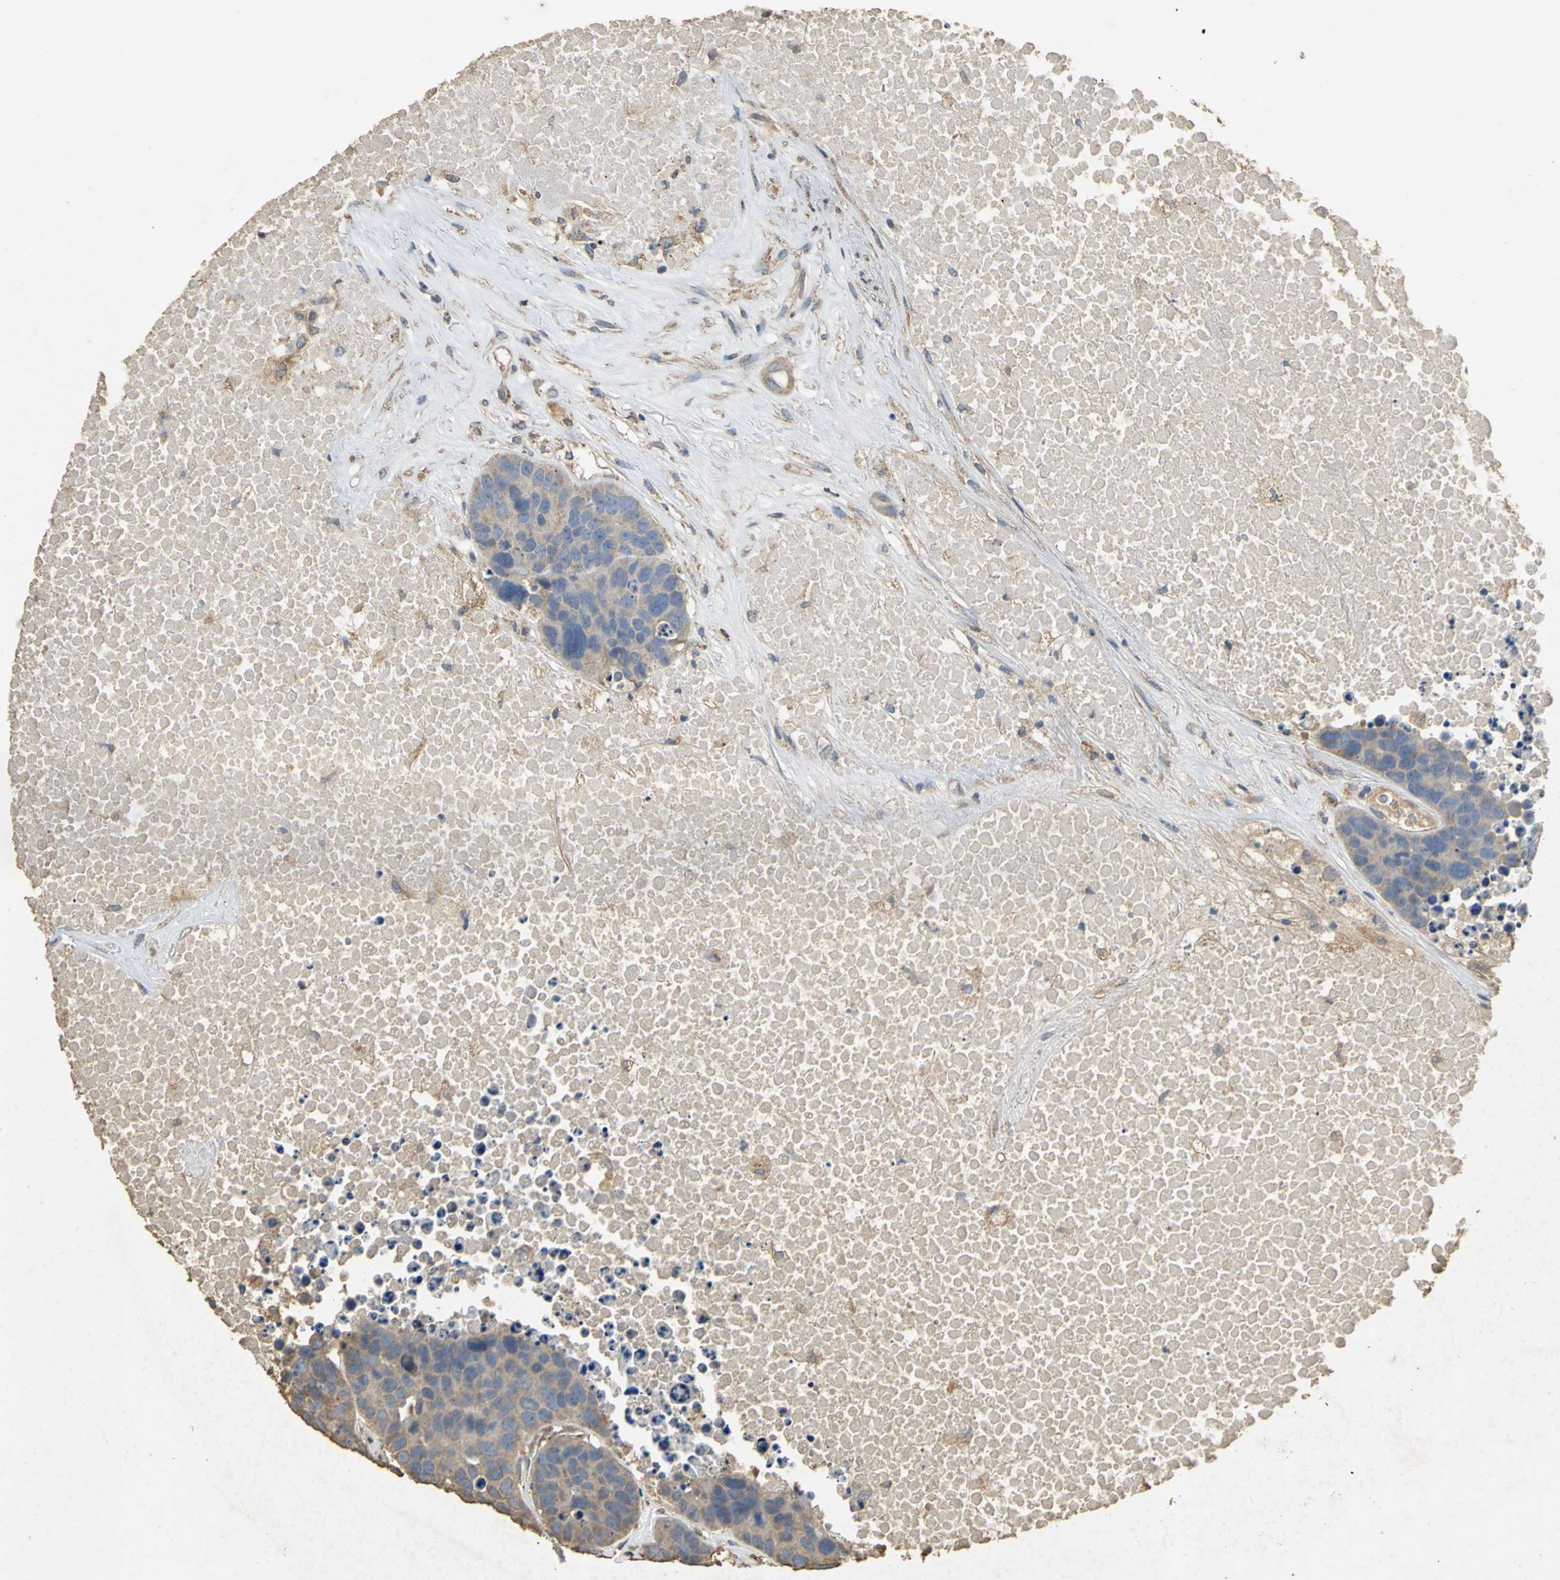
{"staining": {"intensity": "weak", "quantity": ">75%", "location": "cytoplasmic/membranous"}, "tissue": "carcinoid", "cell_type": "Tumor cells", "image_type": "cancer", "snomed": [{"axis": "morphology", "description": "Carcinoid, malignant, NOS"}, {"axis": "topography", "description": "Lung"}], "caption": "This histopathology image exhibits carcinoid stained with IHC to label a protein in brown. The cytoplasmic/membranous of tumor cells show weak positivity for the protein. Nuclei are counter-stained blue.", "gene": "ACSL4", "patient": {"sex": "male", "age": 60}}